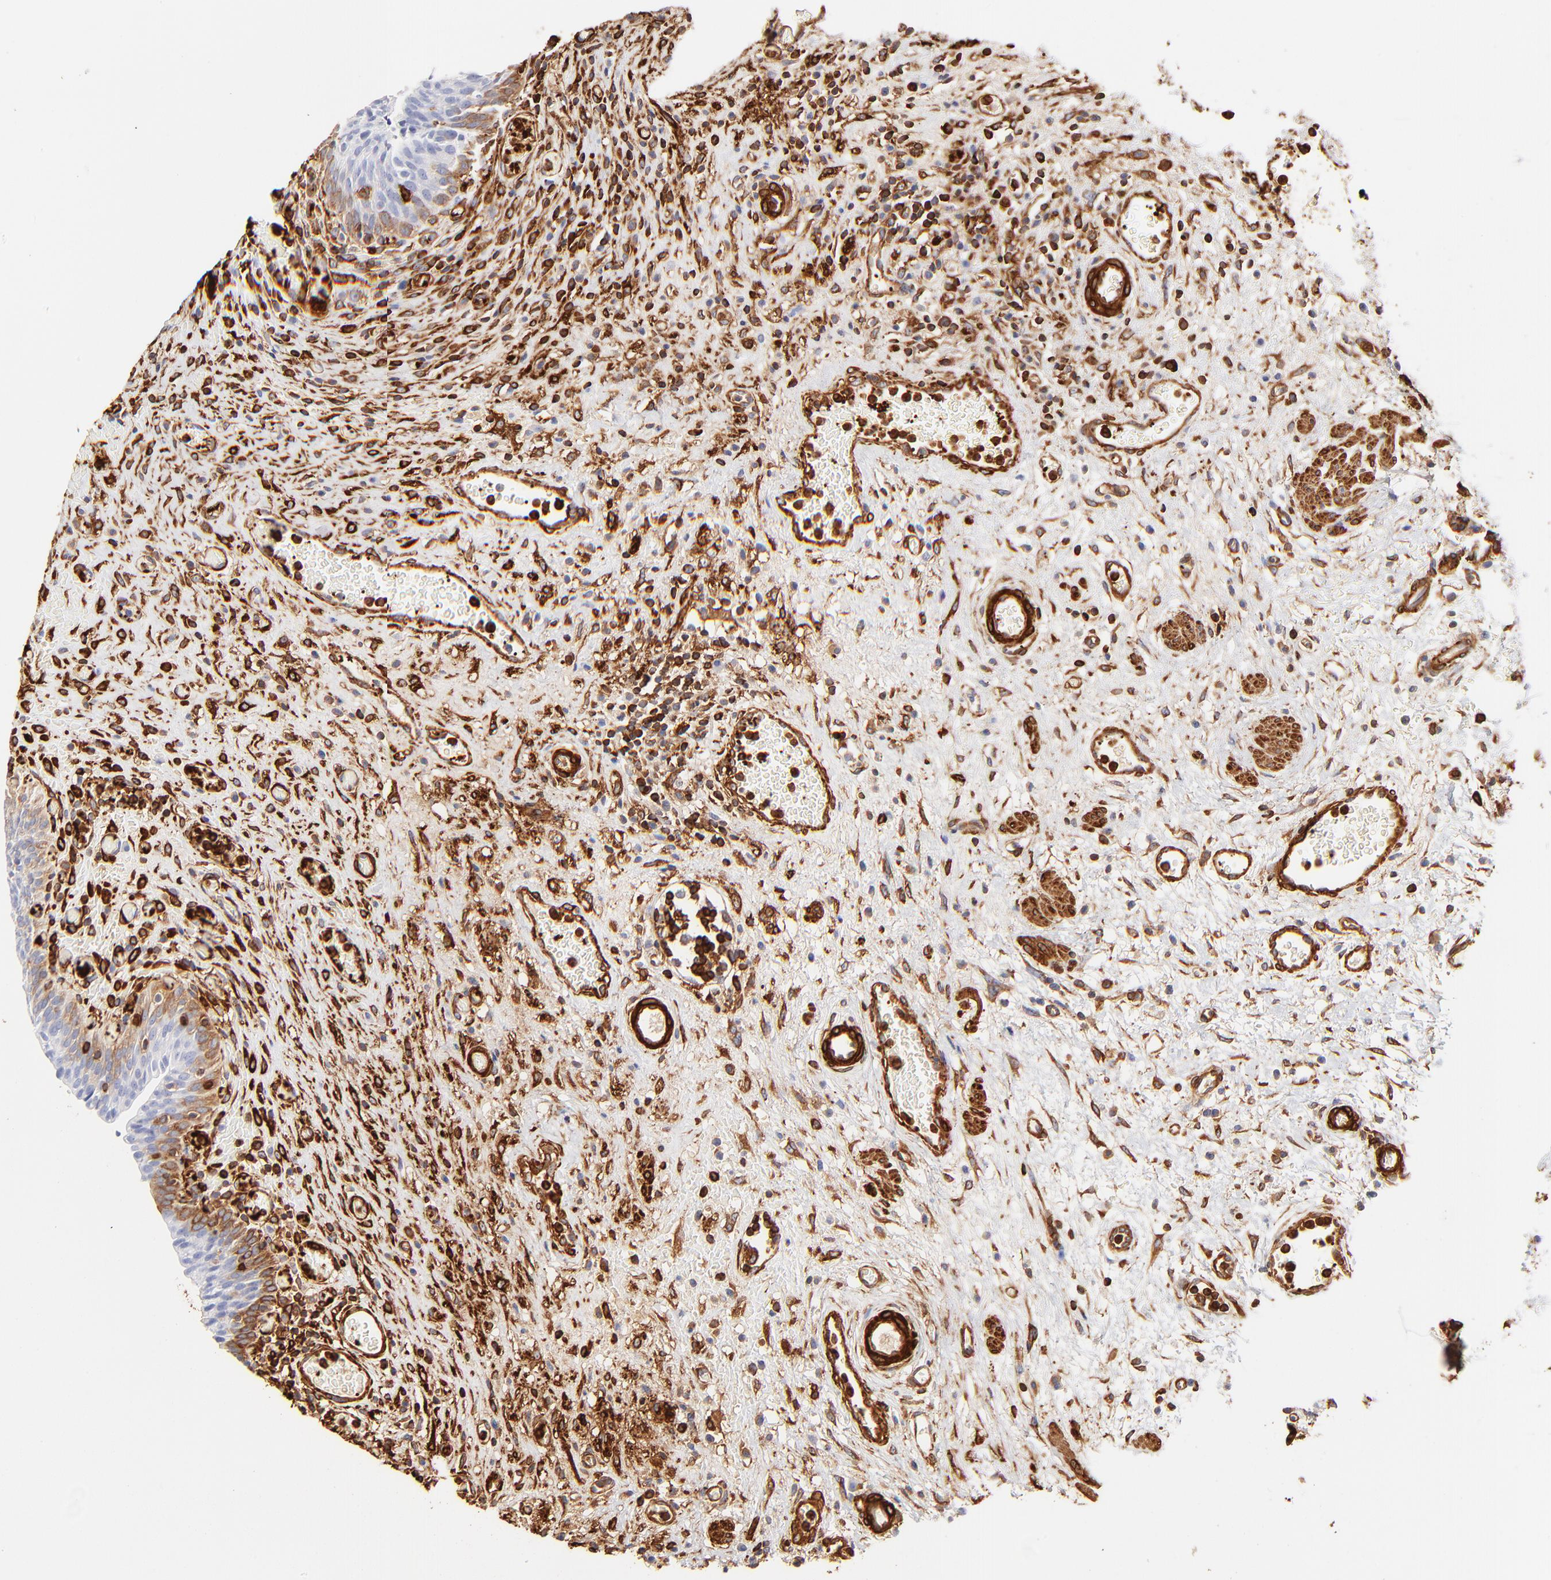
{"staining": {"intensity": "moderate", "quantity": "25%-75%", "location": "cytoplasmic/membranous"}, "tissue": "urinary bladder", "cell_type": "Urothelial cells", "image_type": "normal", "snomed": [{"axis": "morphology", "description": "Normal tissue, NOS"}, {"axis": "morphology", "description": "Urothelial carcinoma, High grade"}, {"axis": "topography", "description": "Urinary bladder"}], "caption": "Approximately 25%-75% of urothelial cells in unremarkable urinary bladder demonstrate moderate cytoplasmic/membranous protein expression as visualized by brown immunohistochemical staining.", "gene": "FLNA", "patient": {"sex": "male", "age": 51}}